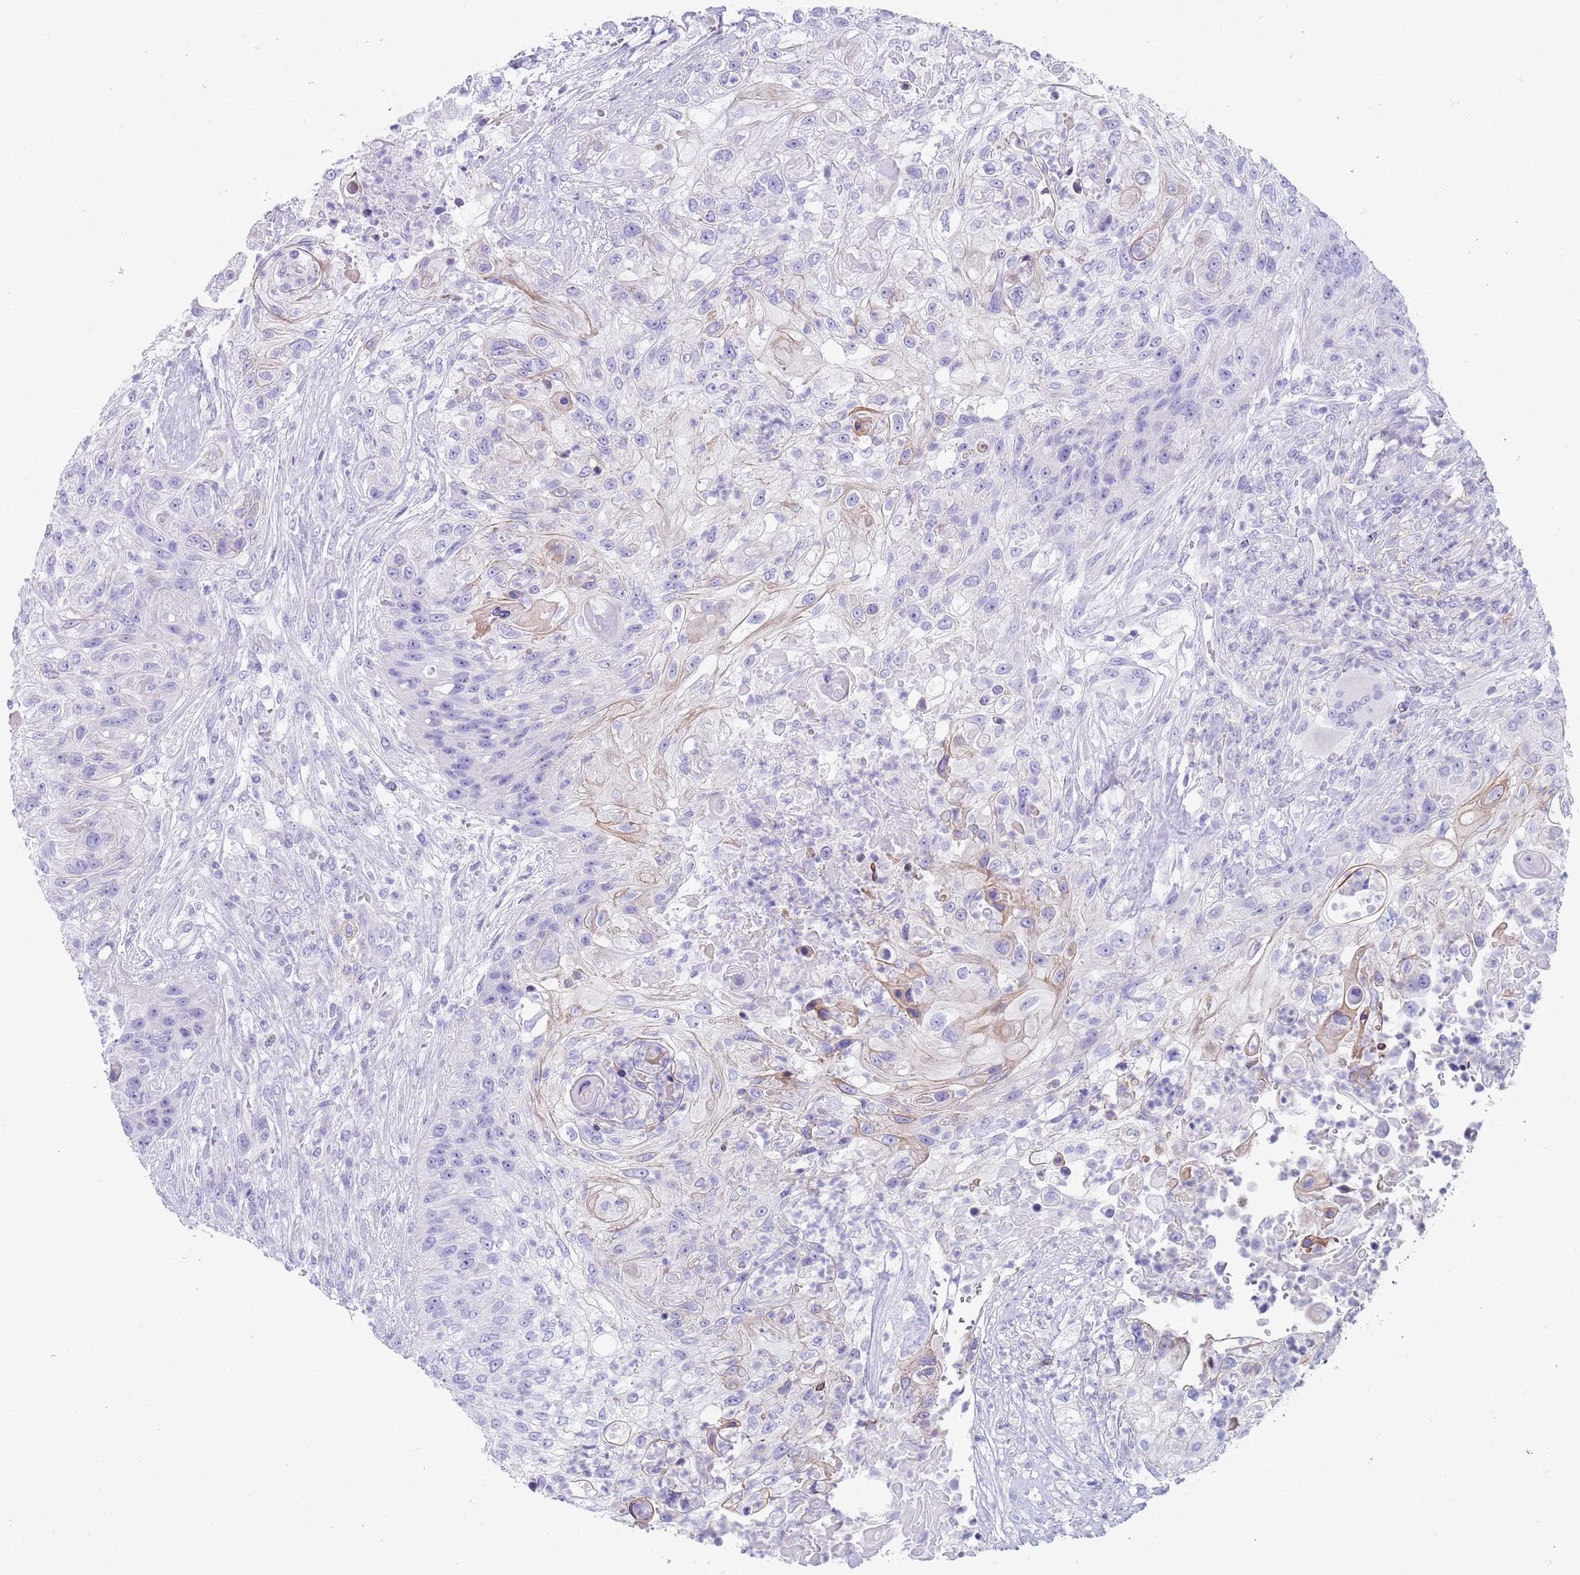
{"staining": {"intensity": "negative", "quantity": "none", "location": "none"}, "tissue": "urothelial cancer", "cell_type": "Tumor cells", "image_type": "cancer", "snomed": [{"axis": "morphology", "description": "Urothelial carcinoma, High grade"}, {"axis": "topography", "description": "Urinary bladder"}], "caption": "Immunohistochemistry micrograph of high-grade urothelial carcinoma stained for a protein (brown), which exhibits no staining in tumor cells.", "gene": "CPXM2", "patient": {"sex": "female", "age": 60}}